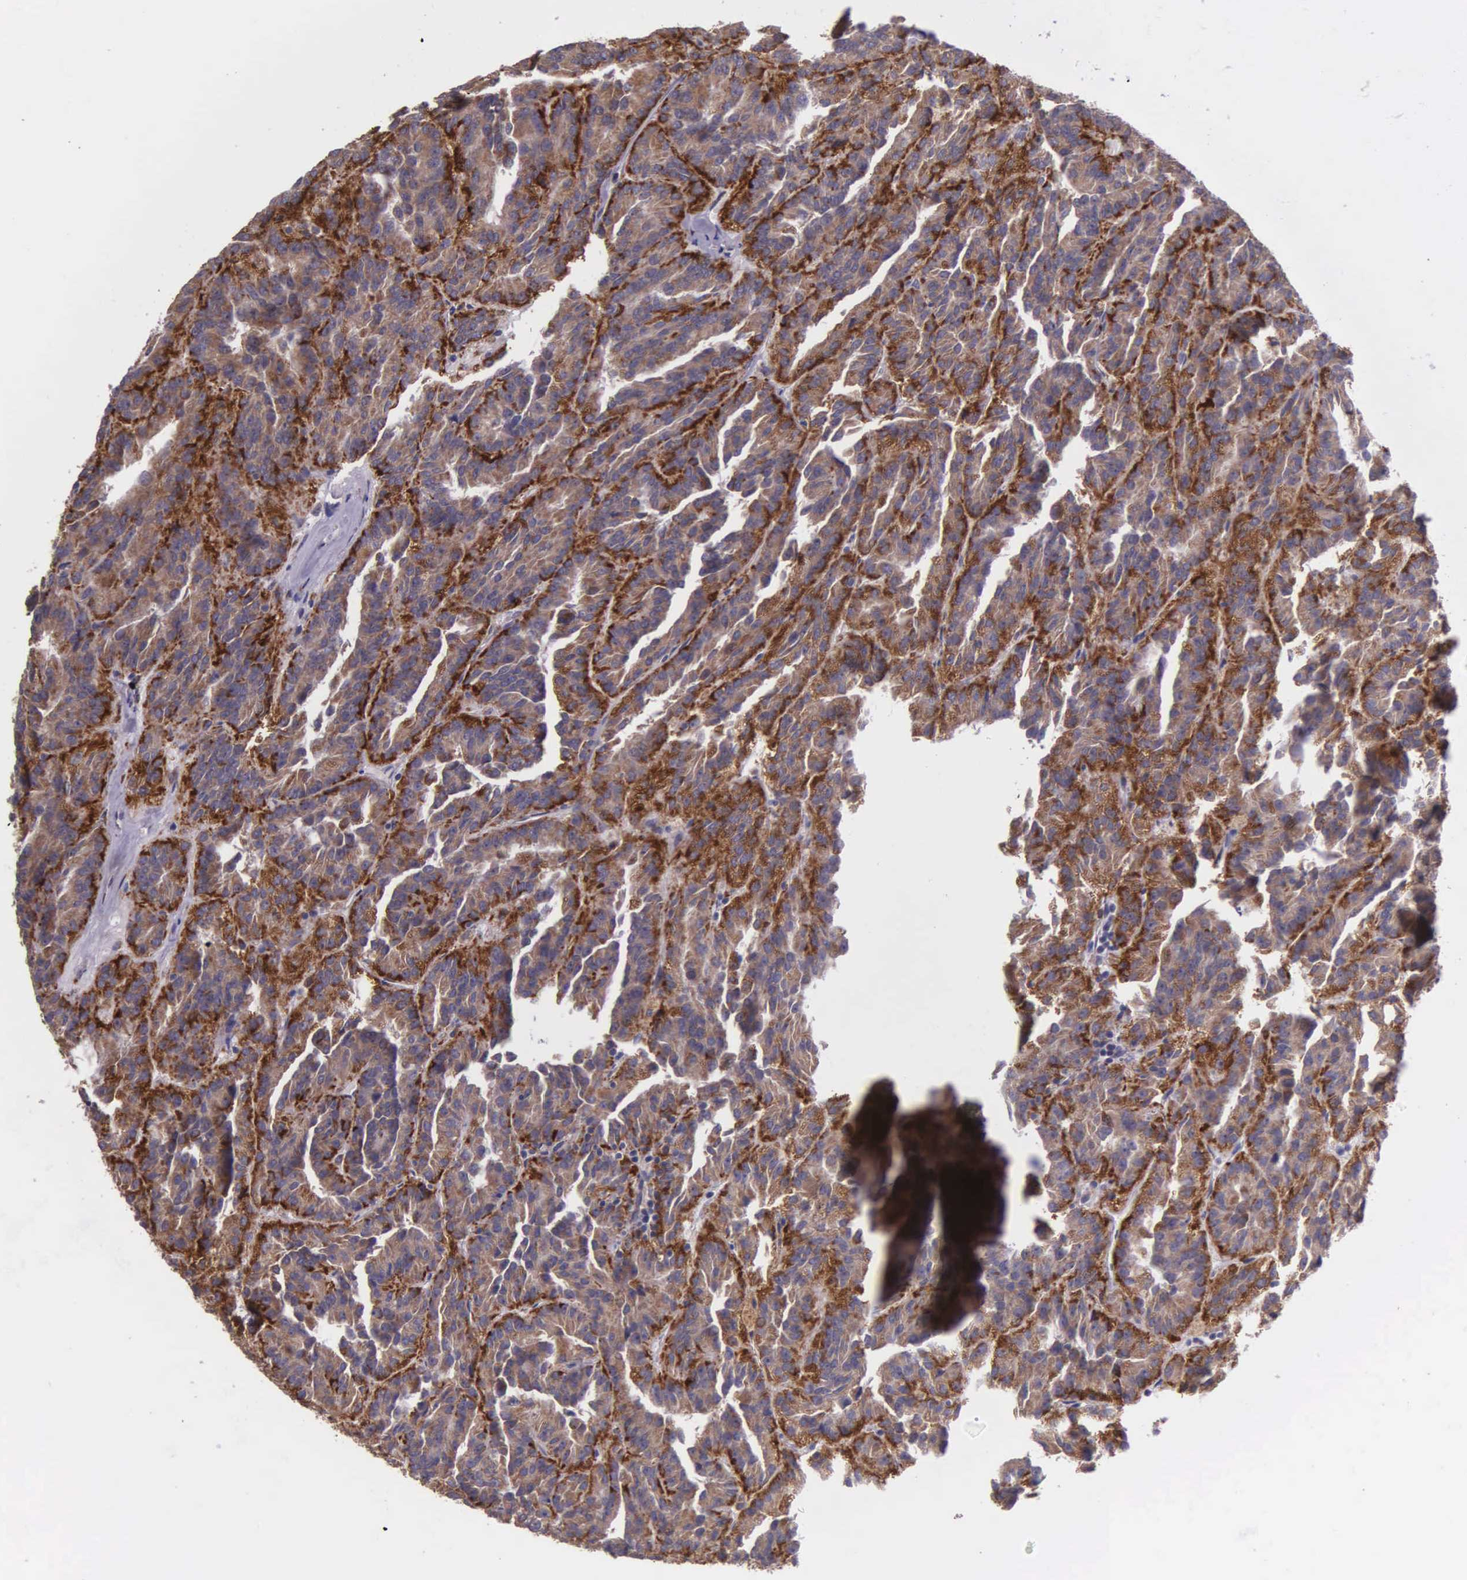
{"staining": {"intensity": "strong", "quantity": ">75%", "location": "cytoplasmic/membranous"}, "tissue": "renal cancer", "cell_type": "Tumor cells", "image_type": "cancer", "snomed": [{"axis": "morphology", "description": "Adenocarcinoma, NOS"}, {"axis": "topography", "description": "Kidney"}], "caption": "IHC staining of renal cancer (adenocarcinoma), which shows high levels of strong cytoplasmic/membranous expression in approximately >75% of tumor cells indicating strong cytoplasmic/membranous protein positivity. The staining was performed using DAB (brown) for protein detection and nuclei were counterstained in hematoxylin (blue).", "gene": "NSDHL", "patient": {"sex": "male", "age": 46}}